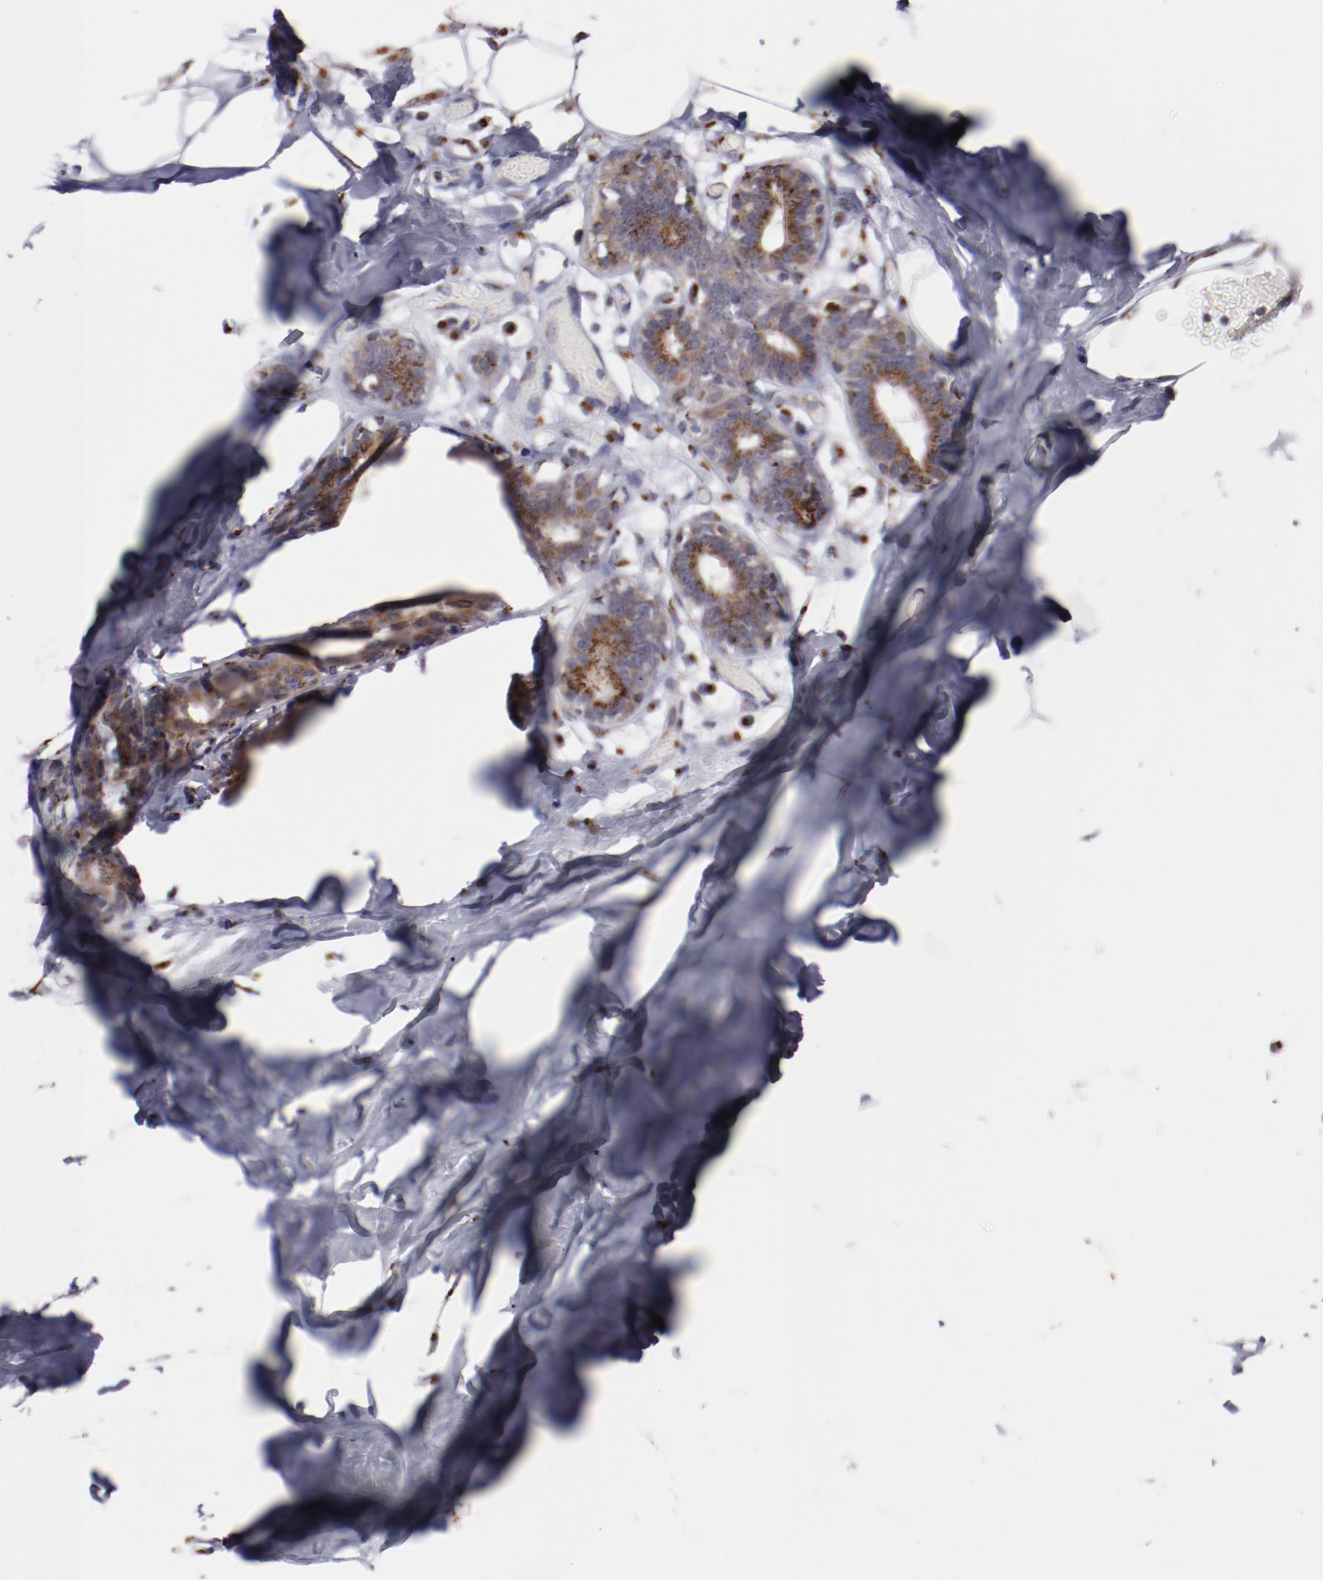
{"staining": {"intensity": "moderate", "quantity": ">75%", "location": "cytoplasmic/membranous"}, "tissue": "breast", "cell_type": "Glandular cells", "image_type": "normal", "snomed": [{"axis": "morphology", "description": "Normal tissue, NOS"}, {"axis": "topography", "description": "Breast"}, {"axis": "topography", "description": "Soft tissue"}], "caption": "High-magnification brightfield microscopy of normal breast stained with DAB (3,3'-diaminobenzidine) (brown) and counterstained with hematoxylin (blue). glandular cells exhibit moderate cytoplasmic/membranous positivity is present in about>75% of cells.", "gene": "GOLIM4", "patient": {"sex": "female", "age": 25}}